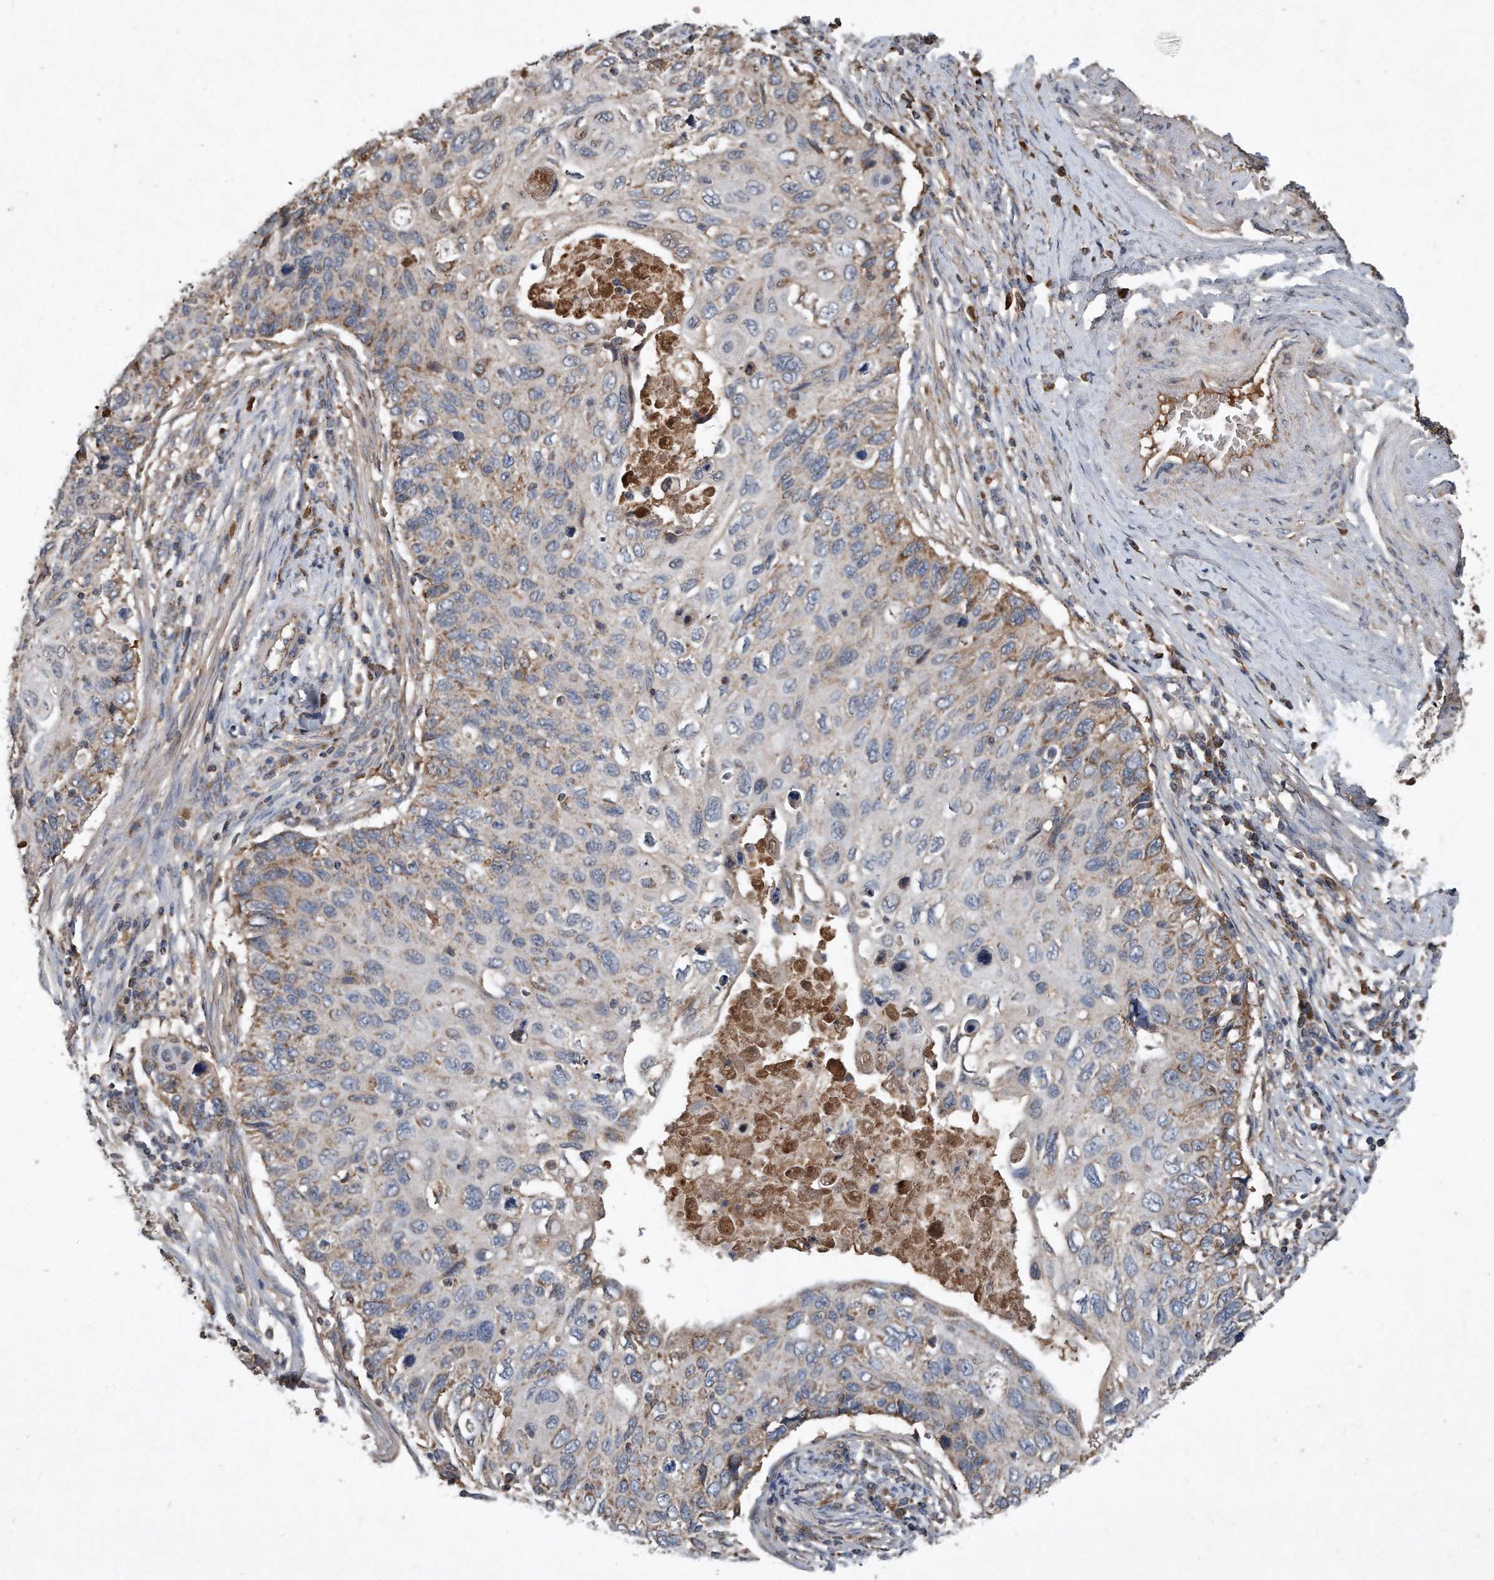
{"staining": {"intensity": "weak", "quantity": "<25%", "location": "cytoplasmic/membranous"}, "tissue": "cervical cancer", "cell_type": "Tumor cells", "image_type": "cancer", "snomed": [{"axis": "morphology", "description": "Squamous cell carcinoma, NOS"}, {"axis": "topography", "description": "Cervix"}], "caption": "There is no significant positivity in tumor cells of squamous cell carcinoma (cervical).", "gene": "SDHA", "patient": {"sex": "female", "age": 70}}